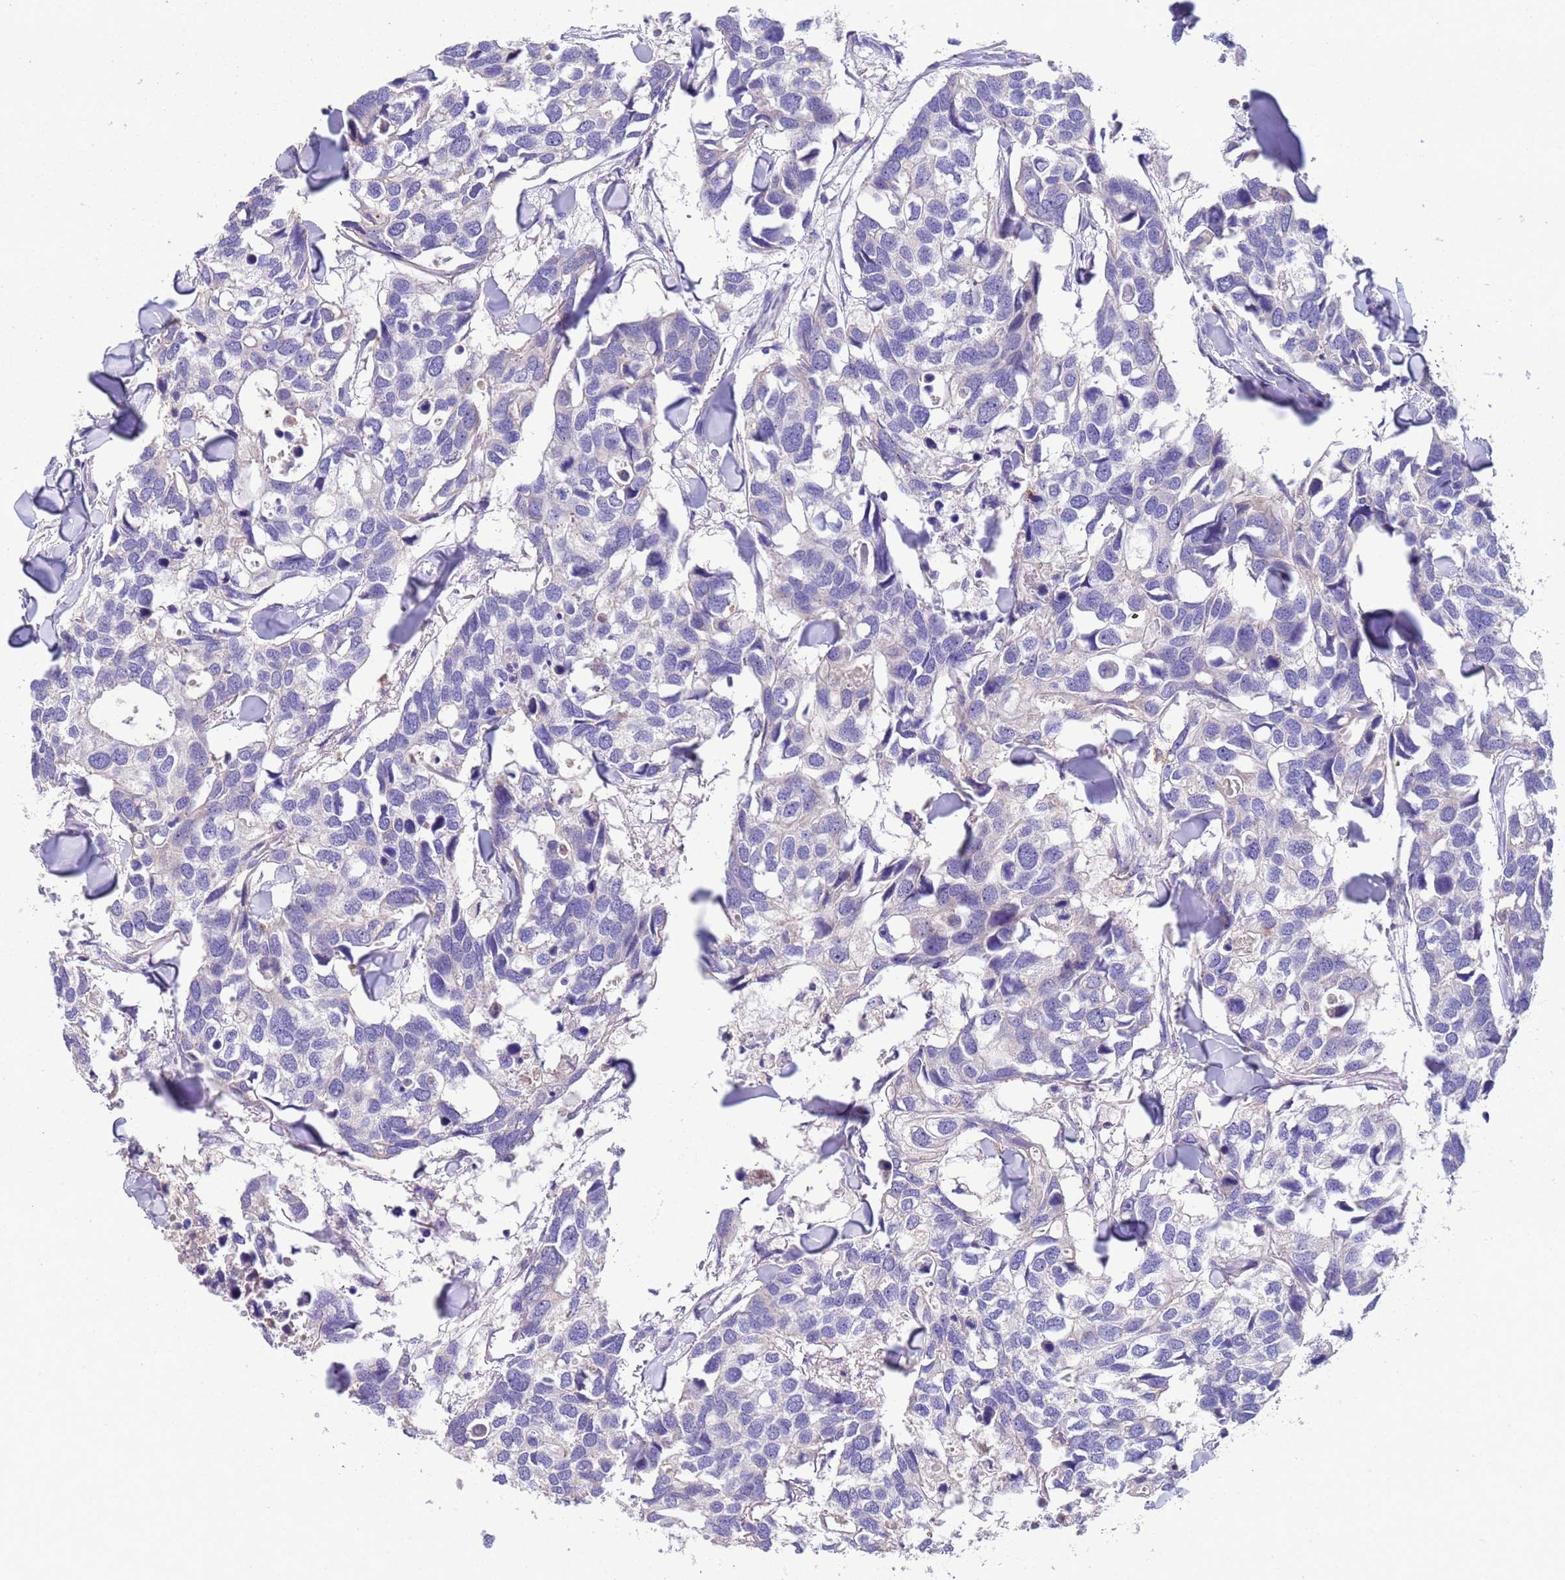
{"staining": {"intensity": "negative", "quantity": "none", "location": "none"}, "tissue": "breast cancer", "cell_type": "Tumor cells", "image_type": "cancer", "snomed": [{"axis": "morphology", "description": "Duct carcinoma"}, {"axis": "topography", "description": "Breast"}], "caption": "Immunohistochemistry (IHC) of human breast cancer displays no expression in tumor cells.", "gene": "SLC24A3", "patient": {"sex": "female", "age": 83}}